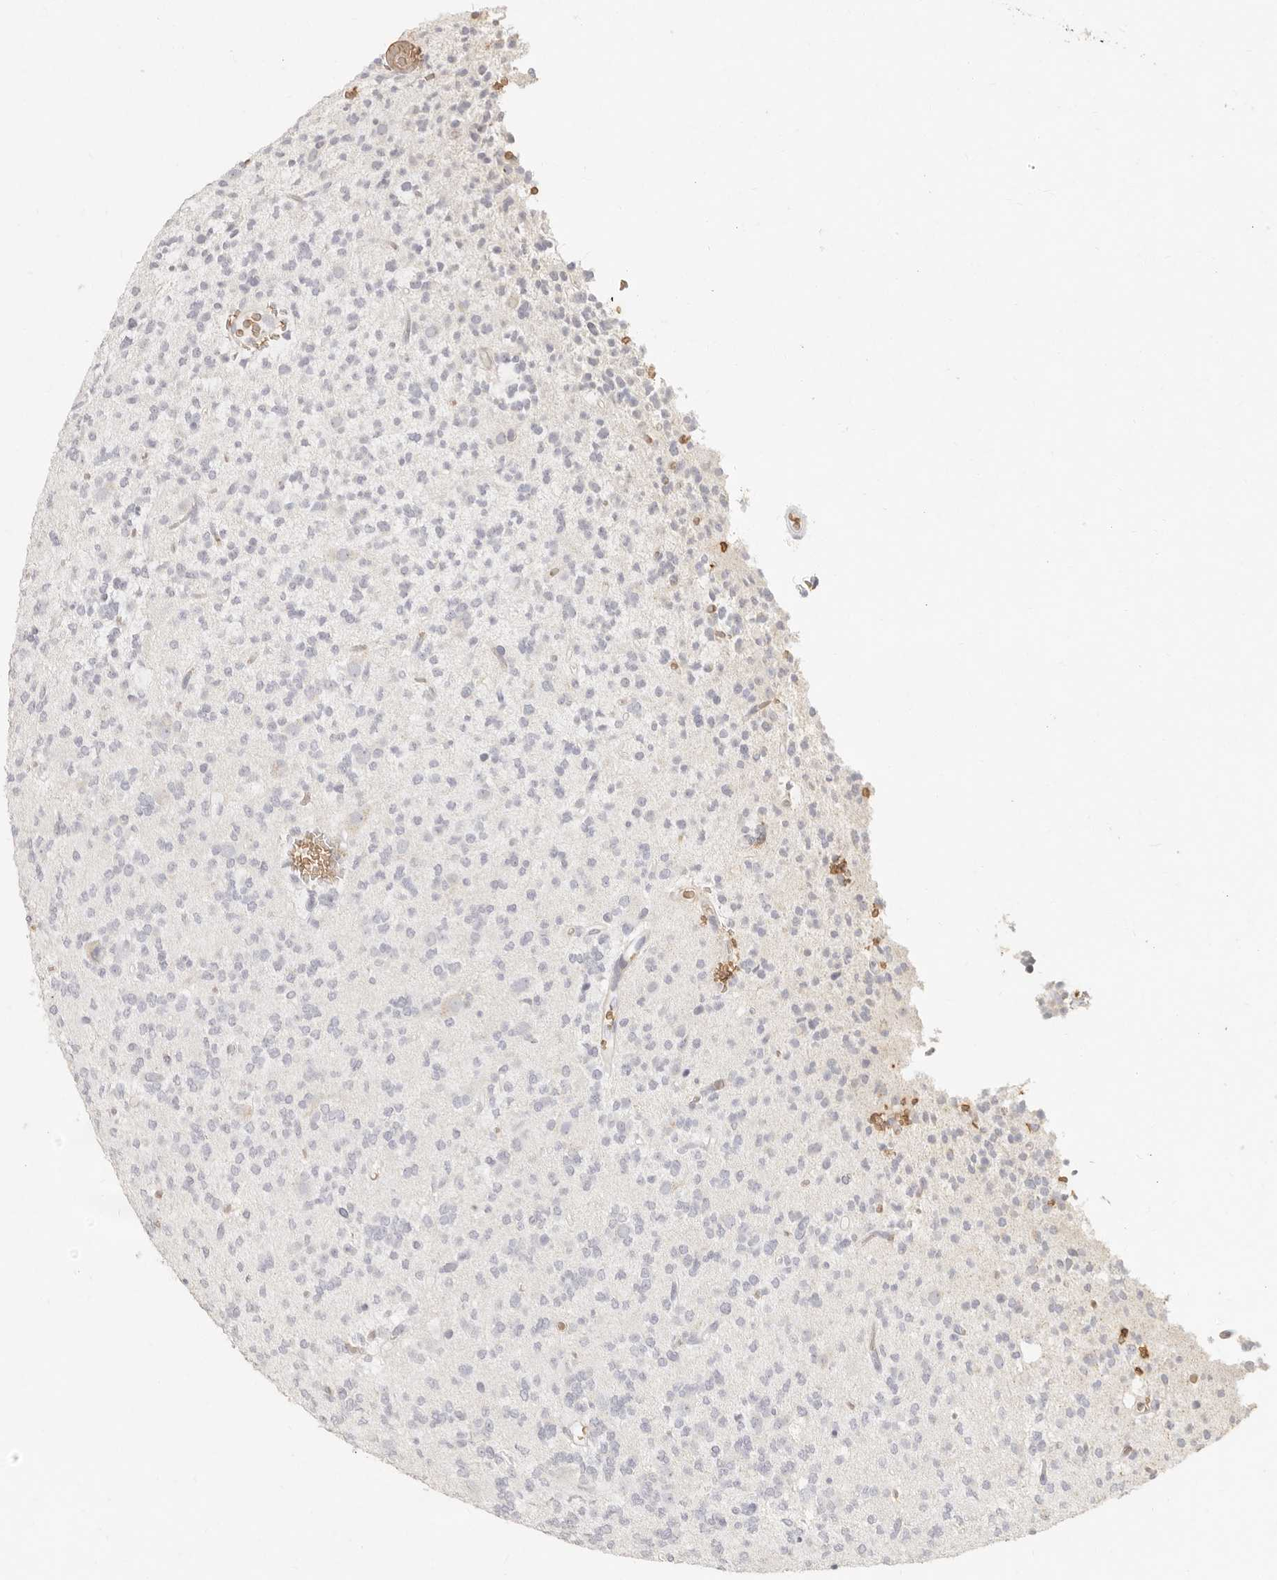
{"staining": {"intensity": "negative", "quantity": "none", "location": "none"}, "tissue": "glioma", "cell_type": "Tumor cells", "image_type": "cancer", "snomed": [{"axis": "morphology", "description": "Glioma, malignant, Low grade"}, {"axis": "topography", "description": "Brain"}], "caption": "DAB (3,3'-diaminobenzidine) immunohistochemical staining of glioma shows no significant staining in tumor cells.", "gene": "NIBAN1", "patient": {"sex": "male", "age": 38}}